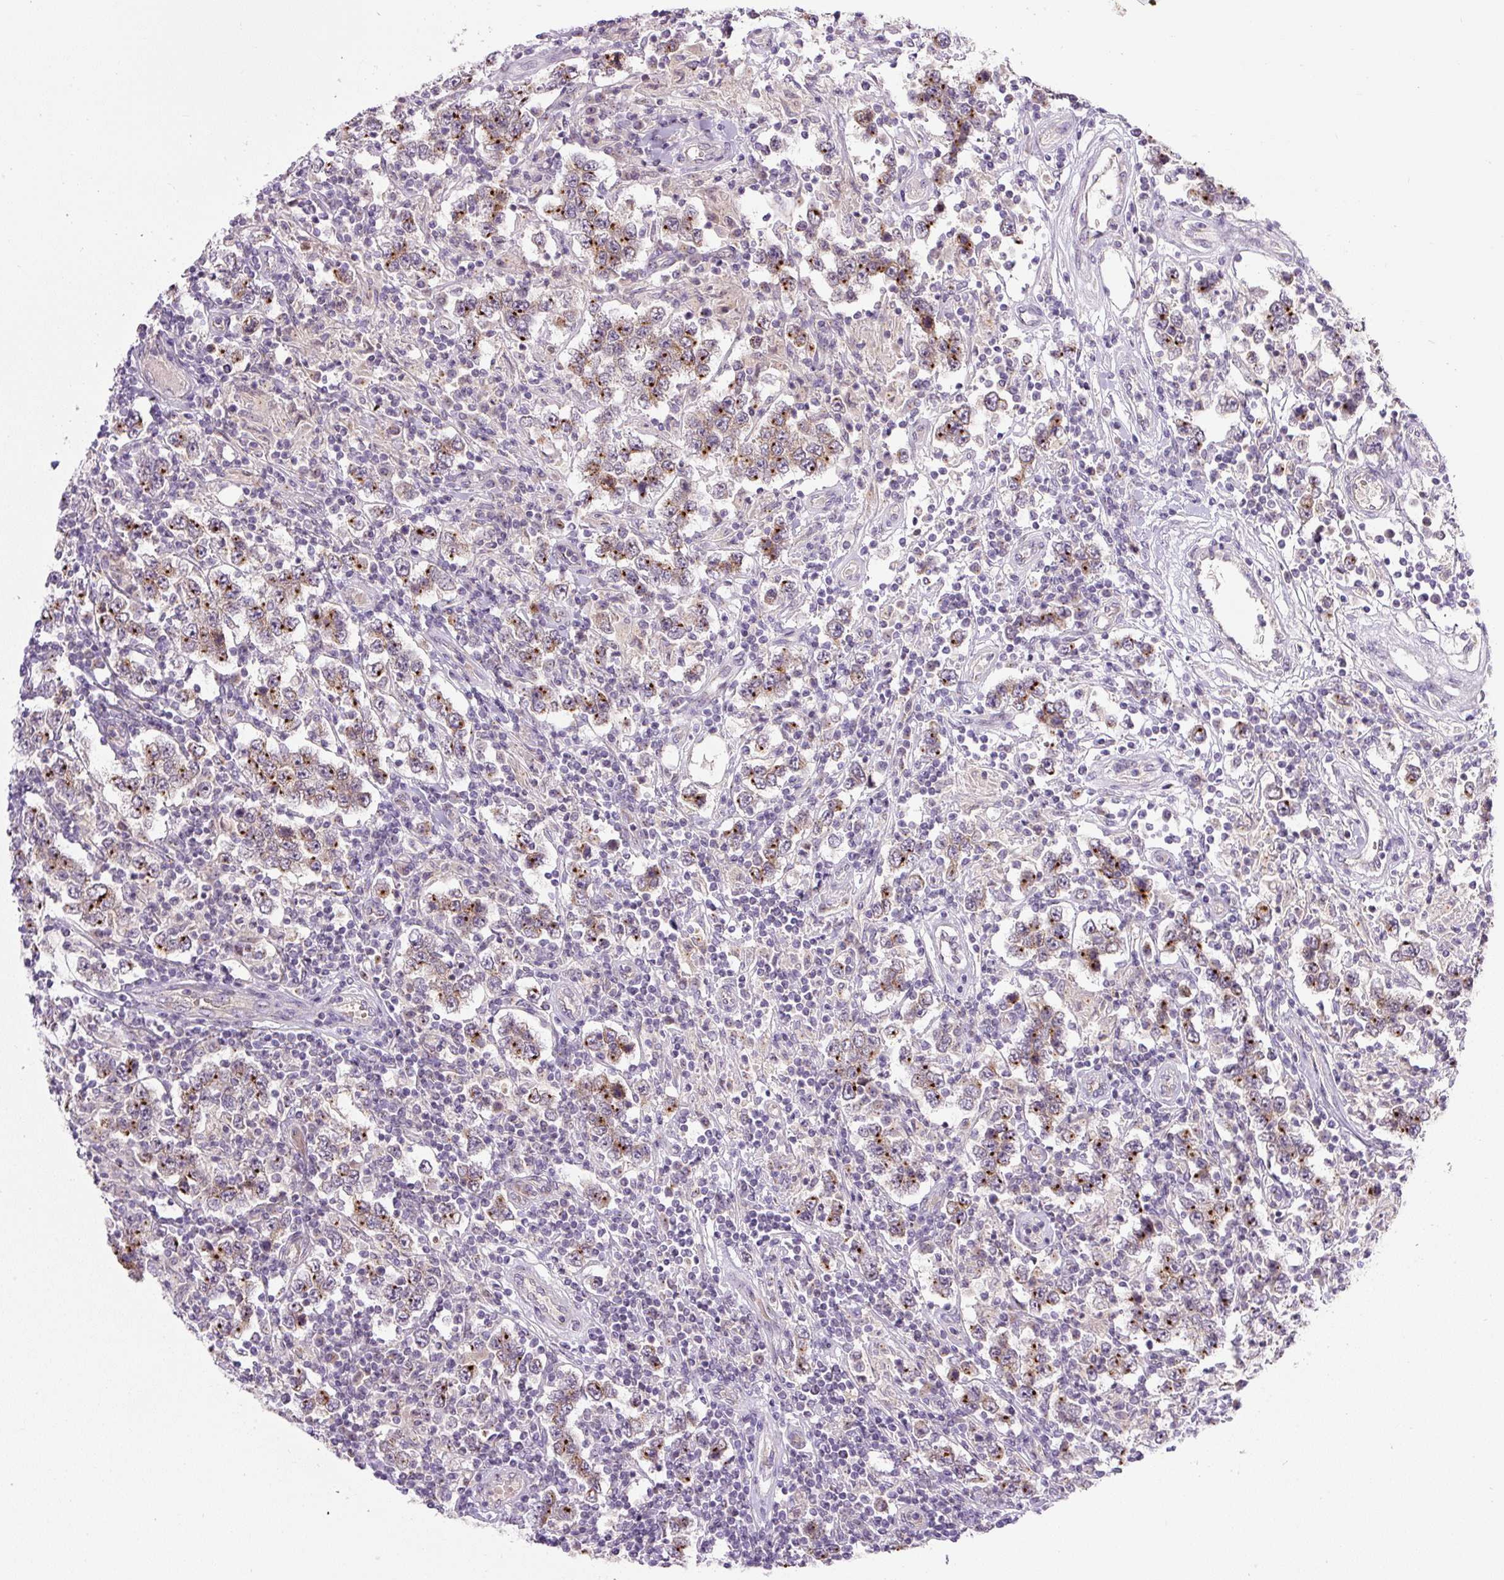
{"staining": {"intensity": "moderate", "quantity": ">75%", "location": "cytoplasmic/membranous"}, "tissue": "testis cancer", "cell_type": "Tumor cells", "image_type": "cancer", "snomed": [{"axis": "morphology", "description": "Normal tissue, NOS"}, {"axis": "morphology", "description": "Urothelial carcinoma, High grade"}, {"axis": "morphology", "description": "Seminoma, NOS"}, {"axis": "morphology", "description": "Carcinoma, Embryonal, NOS"}, {"axis": "topography", "description": "Urinary bladder"}, {"axis": "topography", "description": "Testis"}], "caption": "High-power microscopy captured an IHC micrograph of testis seminoma, revealing moderate cytoplasmic/membranous expression in about >75% of tumor cells.", "gene": "PCM1", "patient": {"sex": "male", "age": 41}}